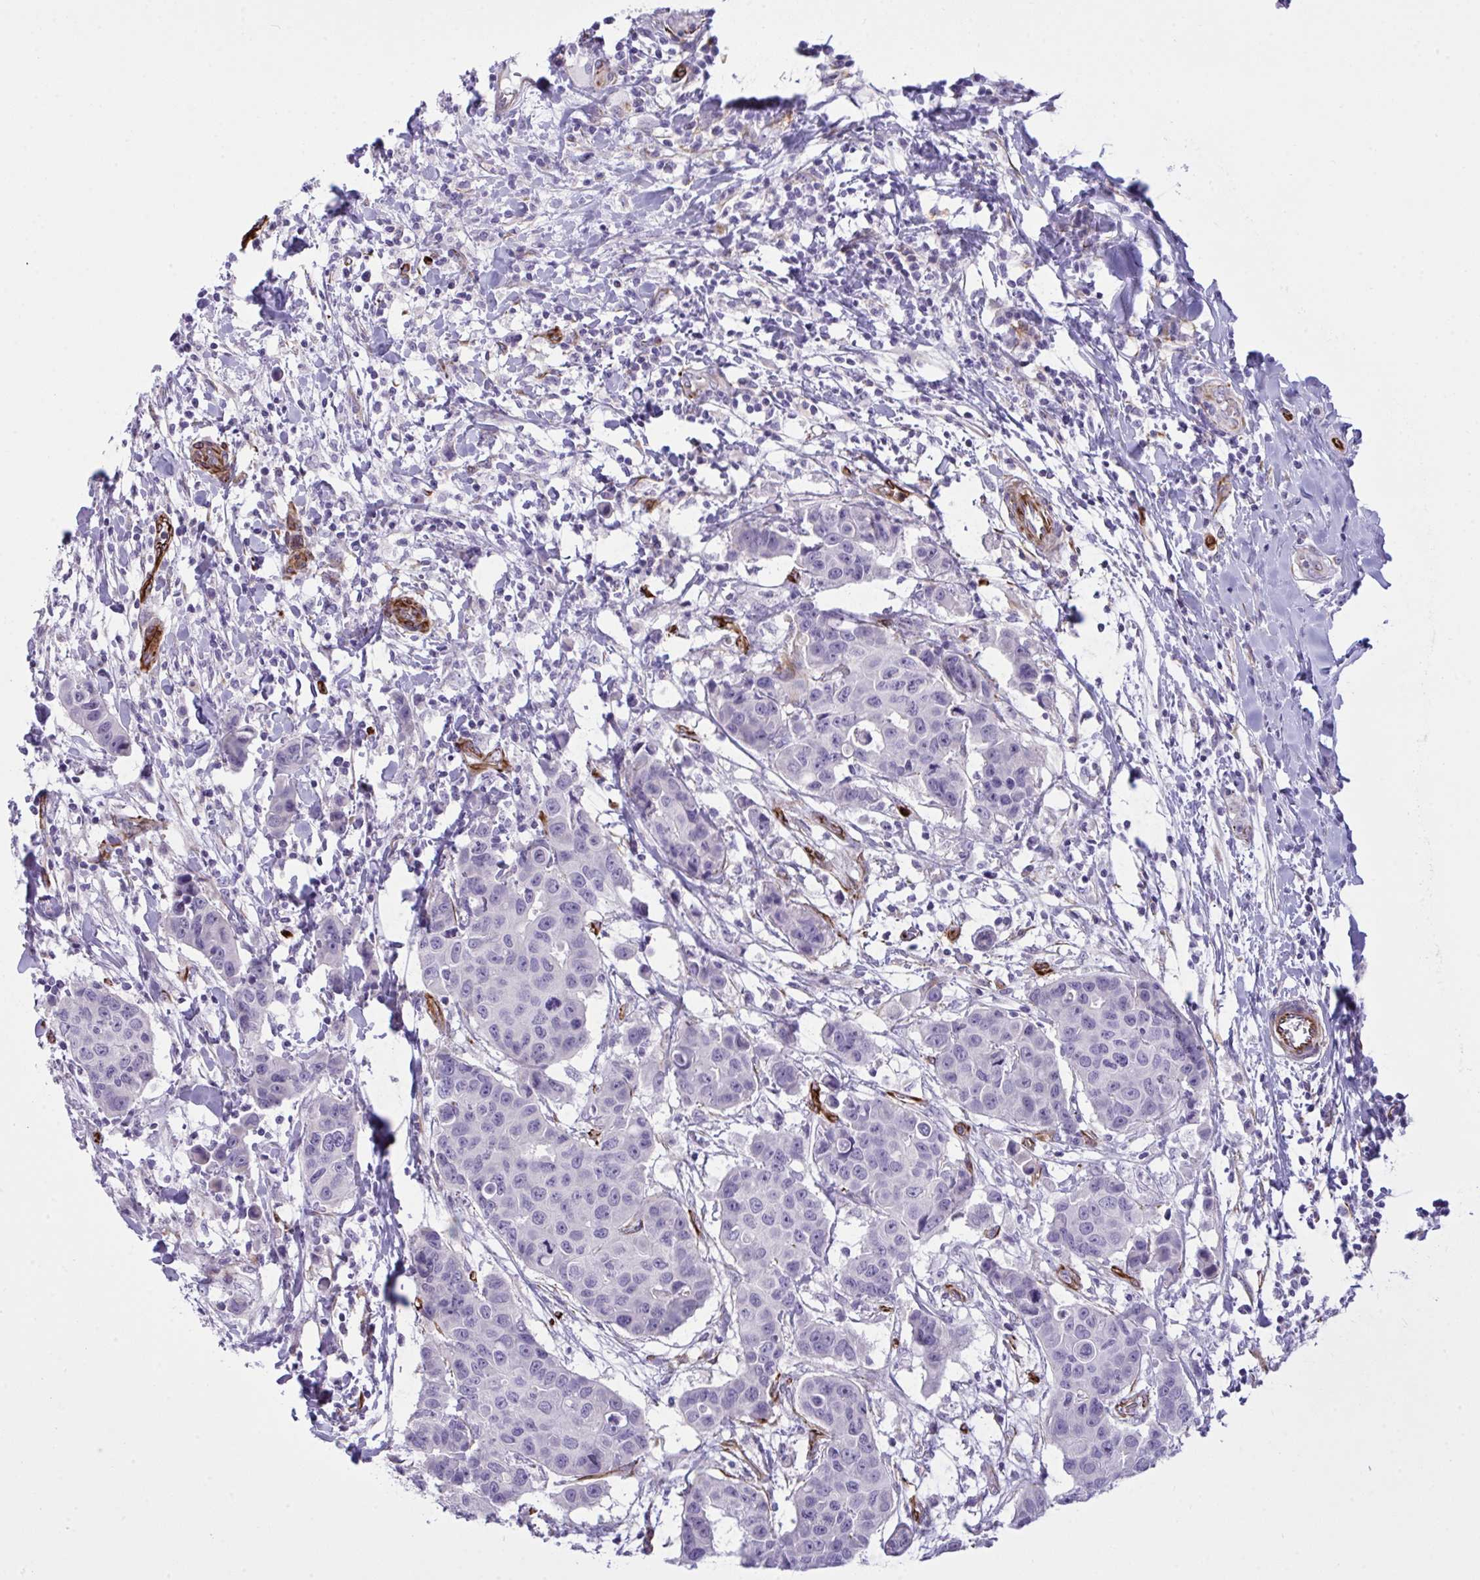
{"staining": {"intensity": "negative", "quantity": "none", "location": "none"}, "tissue": "breast cancer", "cell_type": "Tumor cells", "image_type": "cancer", "snomed": [{"axis": "morphology", "description": "Duct carcinoma"}, {"axis": "topography", "description": "Breast"}], "caption": "High power microscopy micrograph of an immunohistochemistry (IHC) image of intraductal carcinoma (breast), revealing no significant expression in tumor cells.", "gene": "SLC35B1", "patient": {"sex": "female", "age": 24}}